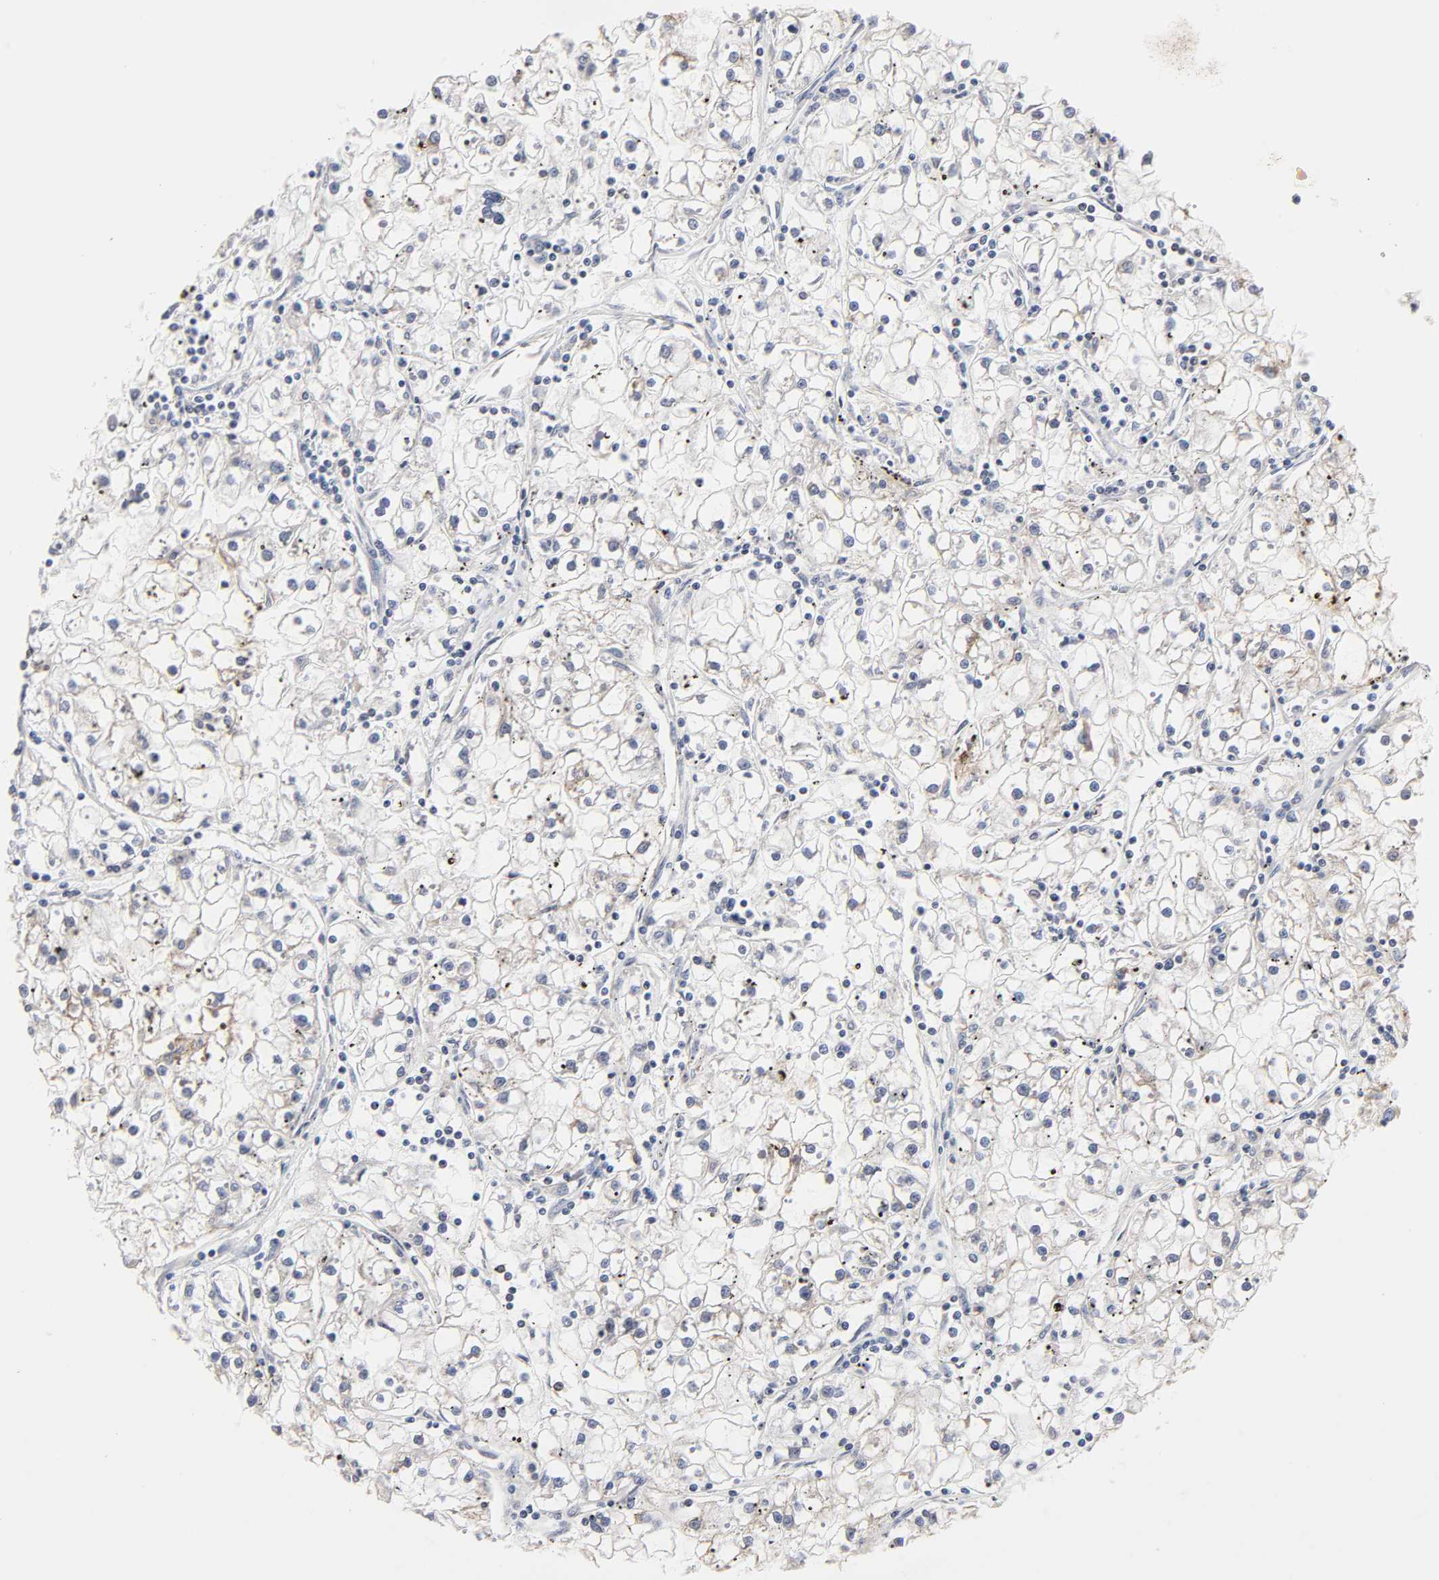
{"staining": {"intensity": "weak", "quantity": "<25%", "location": "cytoplasmic/membranous"}, "tissue": "renal cancer", "cell_type": "Tumor cells", "image_type": "cancer", "snomed": [{"axis": "morphology", "description": "Adenocarcinoma, NOS"}, {"axis": "topography", "description": "Kidney"}], "caption": "Renal adenocarcinoma was stained to show a protein in brown. There is no significant positivity in tumor cells.", "gene": "AUH", "patient": {"sex": "male", "age": 56}}